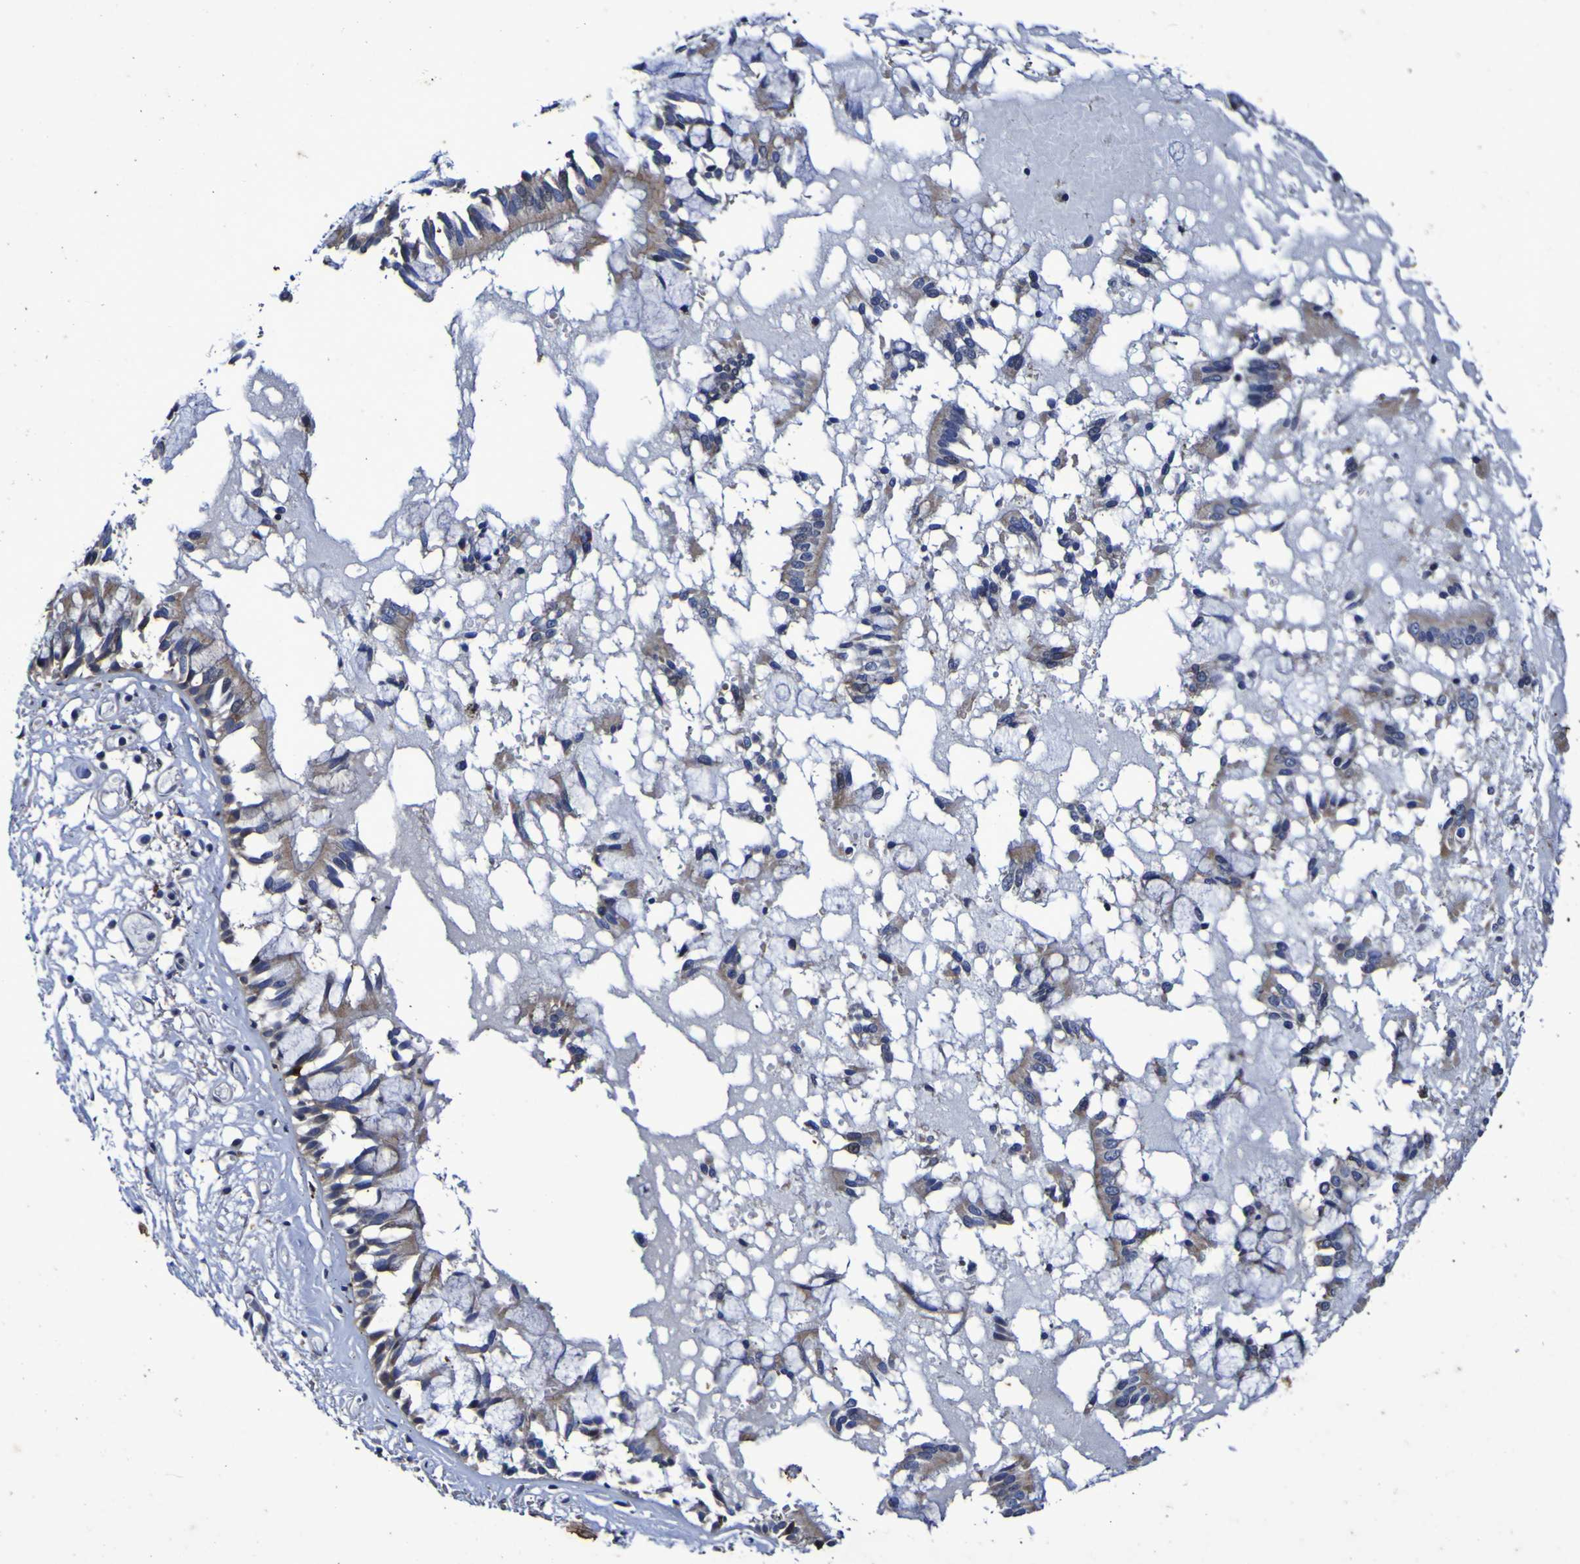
{"staining": {"intensity": "moderate", "quantity": ">75%", "location": "cytoplasmic/membranous"}, "tissue": "bronchus", "cell_type": "Respiratory epithelial cells", "image_type": "normal", "snomed": [{"axis": "morphology", "description": "Normal tissue, NOS"}, {"axis": "morphology", "description": "Inflammation, NOS"}, {"axis": "topography", "description": "Cartilage tissue"}, {"axis": "topography", "description": "Lung"}], "caption": "Immunohistochemistry staining of benign bronchus, which shows medium levels of moderate cytoplasmic/membranous expression in about >75% of respiratory epithelial cells indicating moderate cytoplasmic/membranous protein staining. The staining was performed using DAB (brown) for protein detection and nuclei were counterstained in hematoxylin (blue).", "gene": "P3H1", "patient": {"sex": "male", "age": 71}}